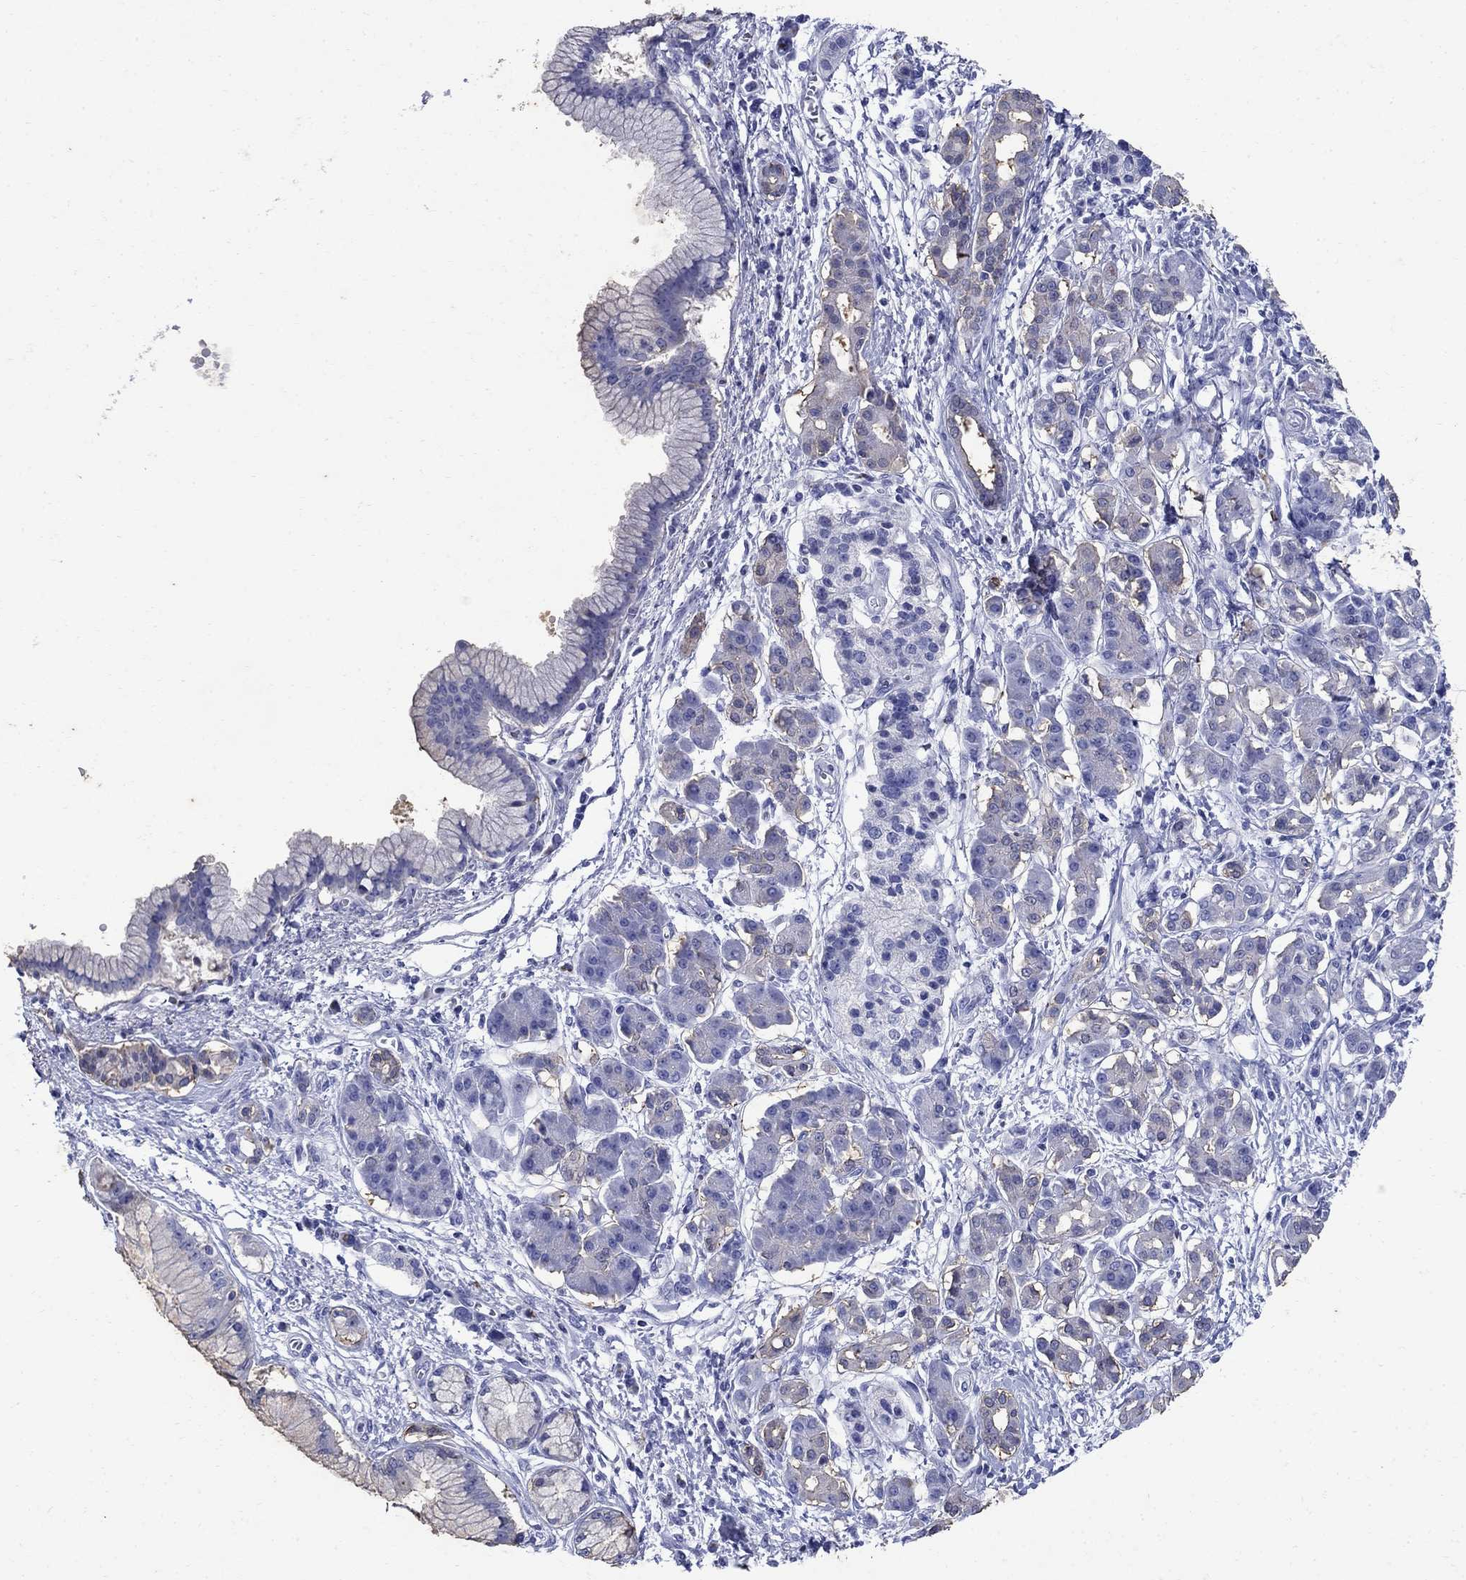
{"staining": {"intensity": "negative", "quantity": "none", "location": "none"}, "tissue": "pancreatic cancer", "cell_type": "Tumor cells", "image_type": "cancer", "snomed": [{"axis": "morphology", "description": "Adenocarcinoma, NOS"}, {"axis": "topography", "description": "Pancreas"}], "caption": "Immunohistochemistry histopathology image of neoplastic tissue: pancreatic cancer stained with DAB (3,3'-diaminobenzidine) shows no significant protein expression in tumor cells.", "gene": "CD1A", "patient": {"sex": "male", "age": 72}}